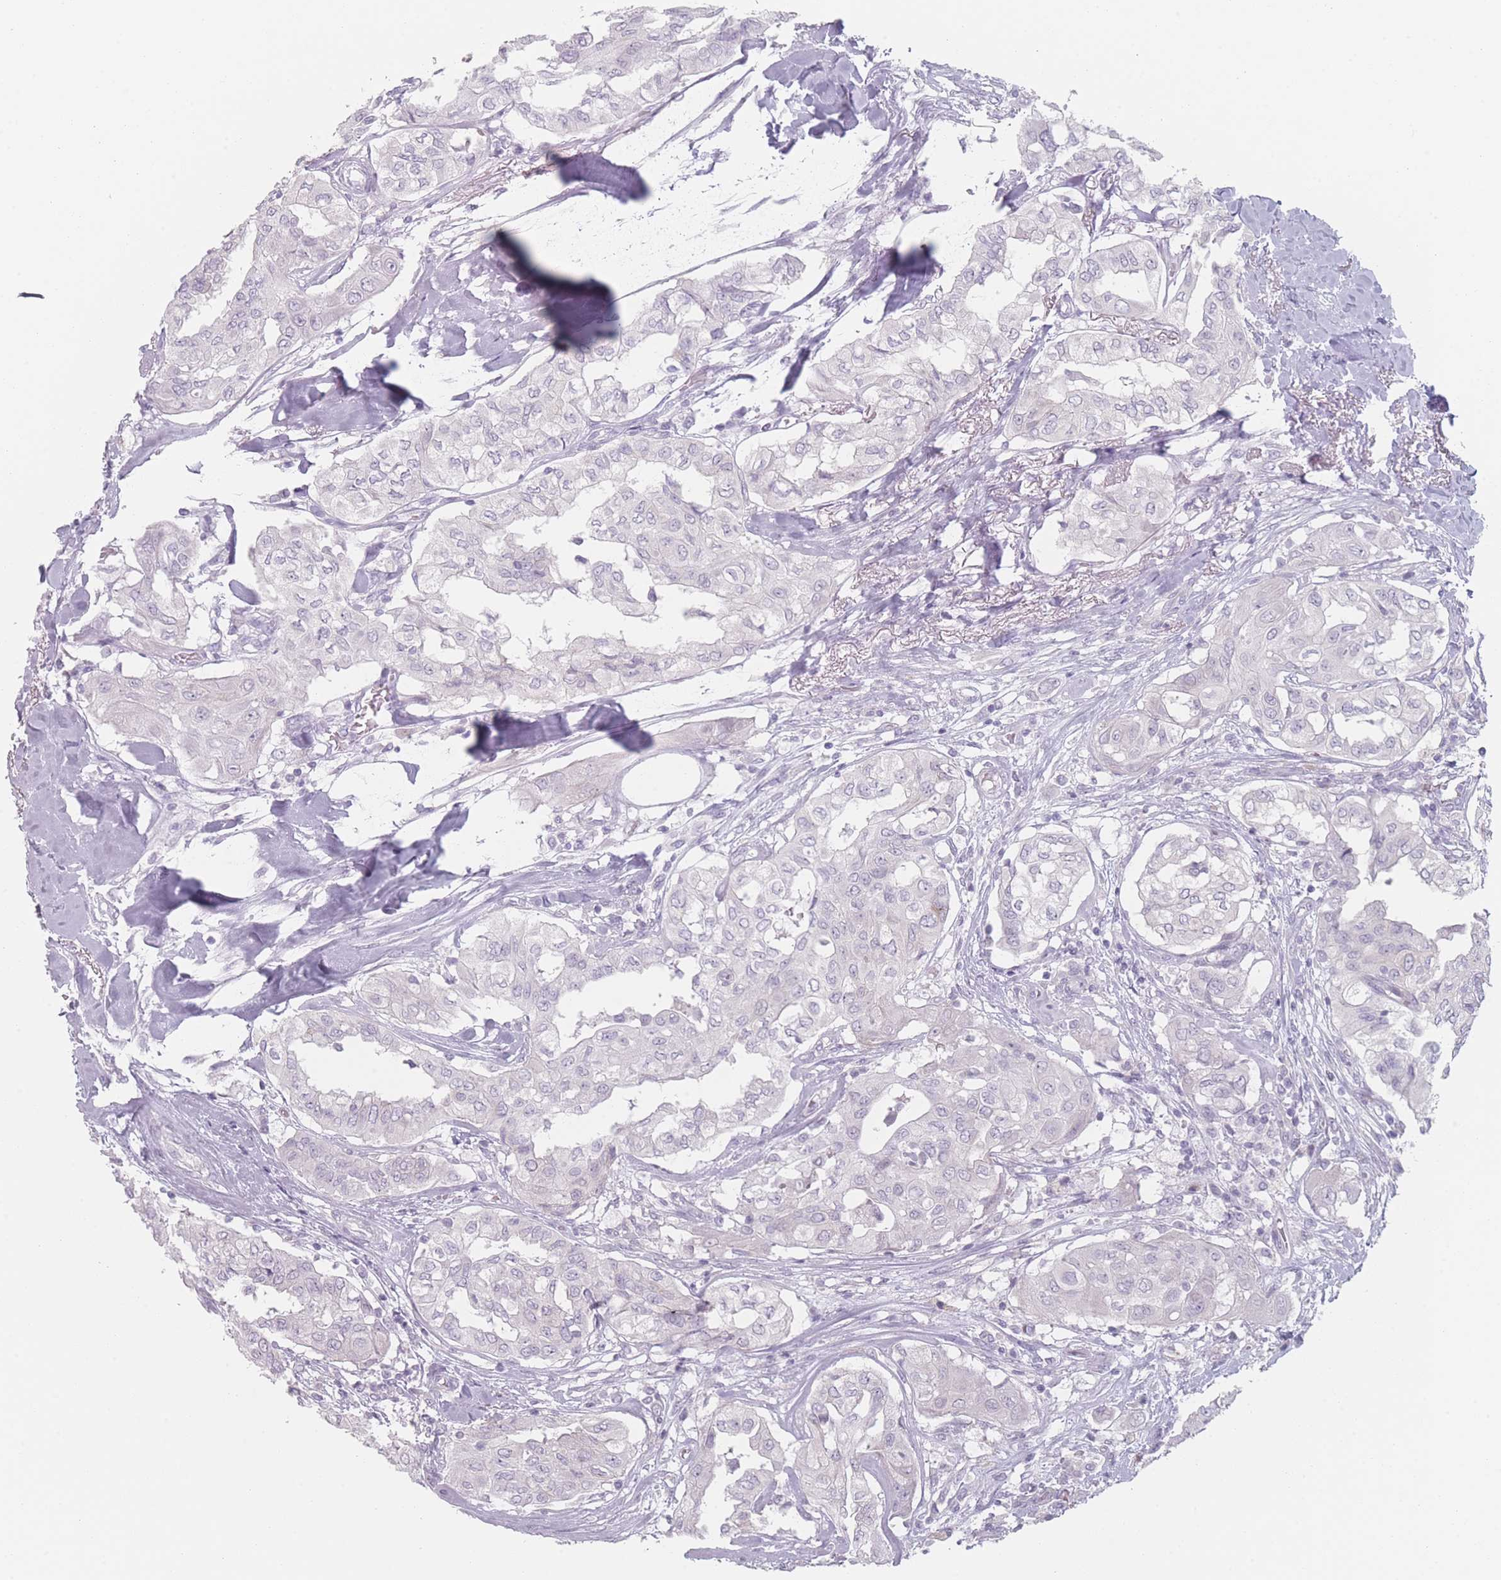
{"staining": {"intensity": "negative", "quantity": "none", "location": "none"}, "tissue": "thyroid cancer", "cell_type": "Tumor cells", "image_type": "cancer", "snomed": [{"axis": "morphology", "description": "Papillary adenocarcinoma, NOS"}, {"axis": "topography", "description": "Thyroid gland"}], "caption": "There is no significant positivity in tumor cells of papillary adenocarcinoma (thyroid). (Brightfield microscopy of DAB (3,3'-diaminobenzidine) IHC at high magnification).", "gene": "RNF4", "patient": {"sex": "female", "age": 59}}